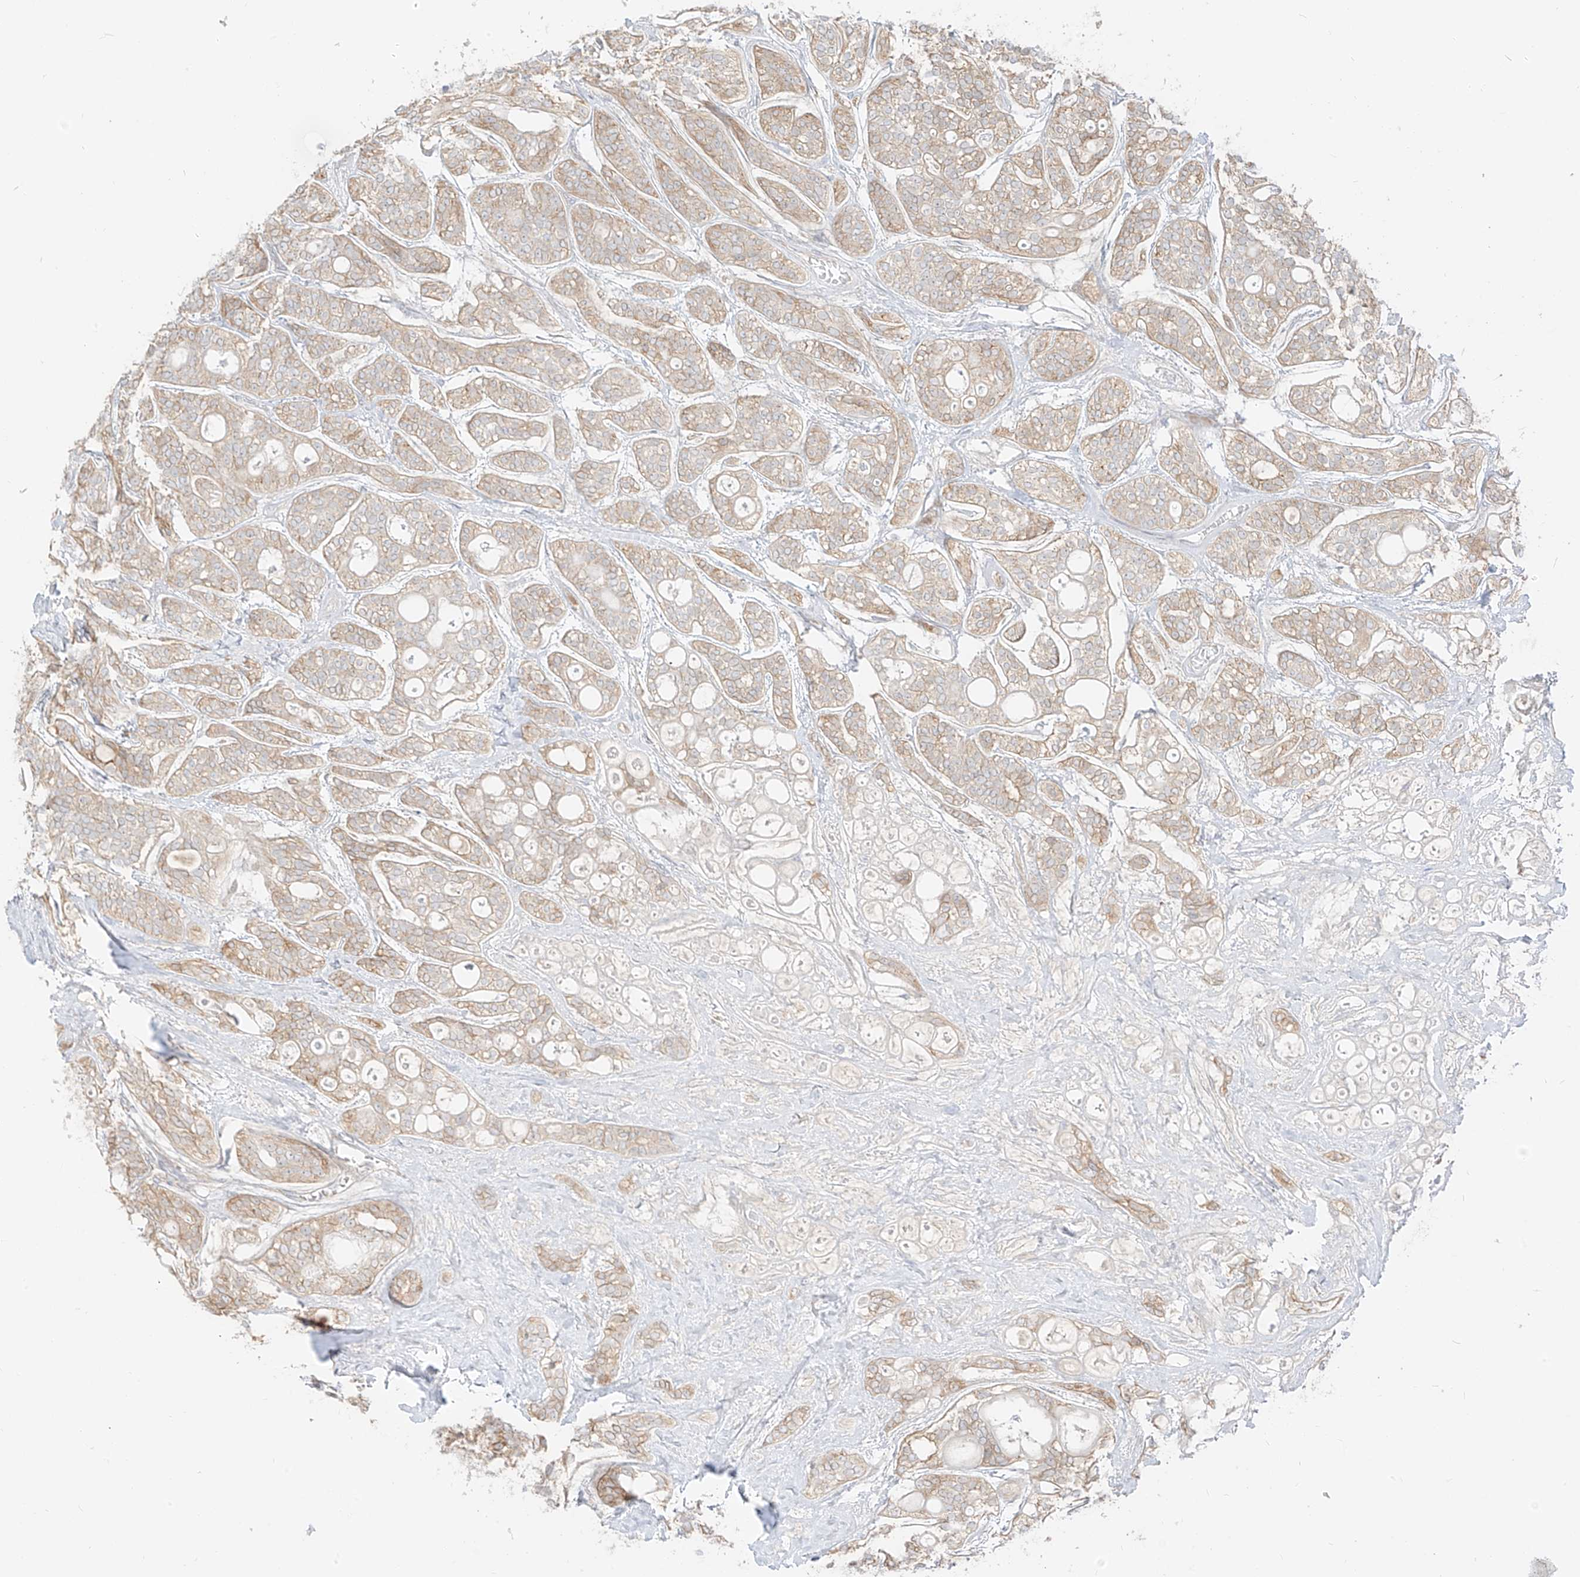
{"staining": {"intensity": "weak", "quantity": "25%-75%", "location": "cytoplasmic/membranous"}, "tissue": "head and neck cancer", "cell_type": "Tumor cells", "image_type": "cancer", "snomed": [{"axis": "morphology", "description": "Adenocarcinoma, NOS"}, {"axis": "topography", "description": "Head-Neck"}], "caption": "Immunohistochemistry micrograph of human adenocarcinoma (head and neck) stained for a protein (brown), which demonstrates low levels of weak cytoplasmic/membranous staining in approximately 25%-75% of tumor cells.", "gene": "ZIM3", "patient": {"sex": "male", "age": 66}}